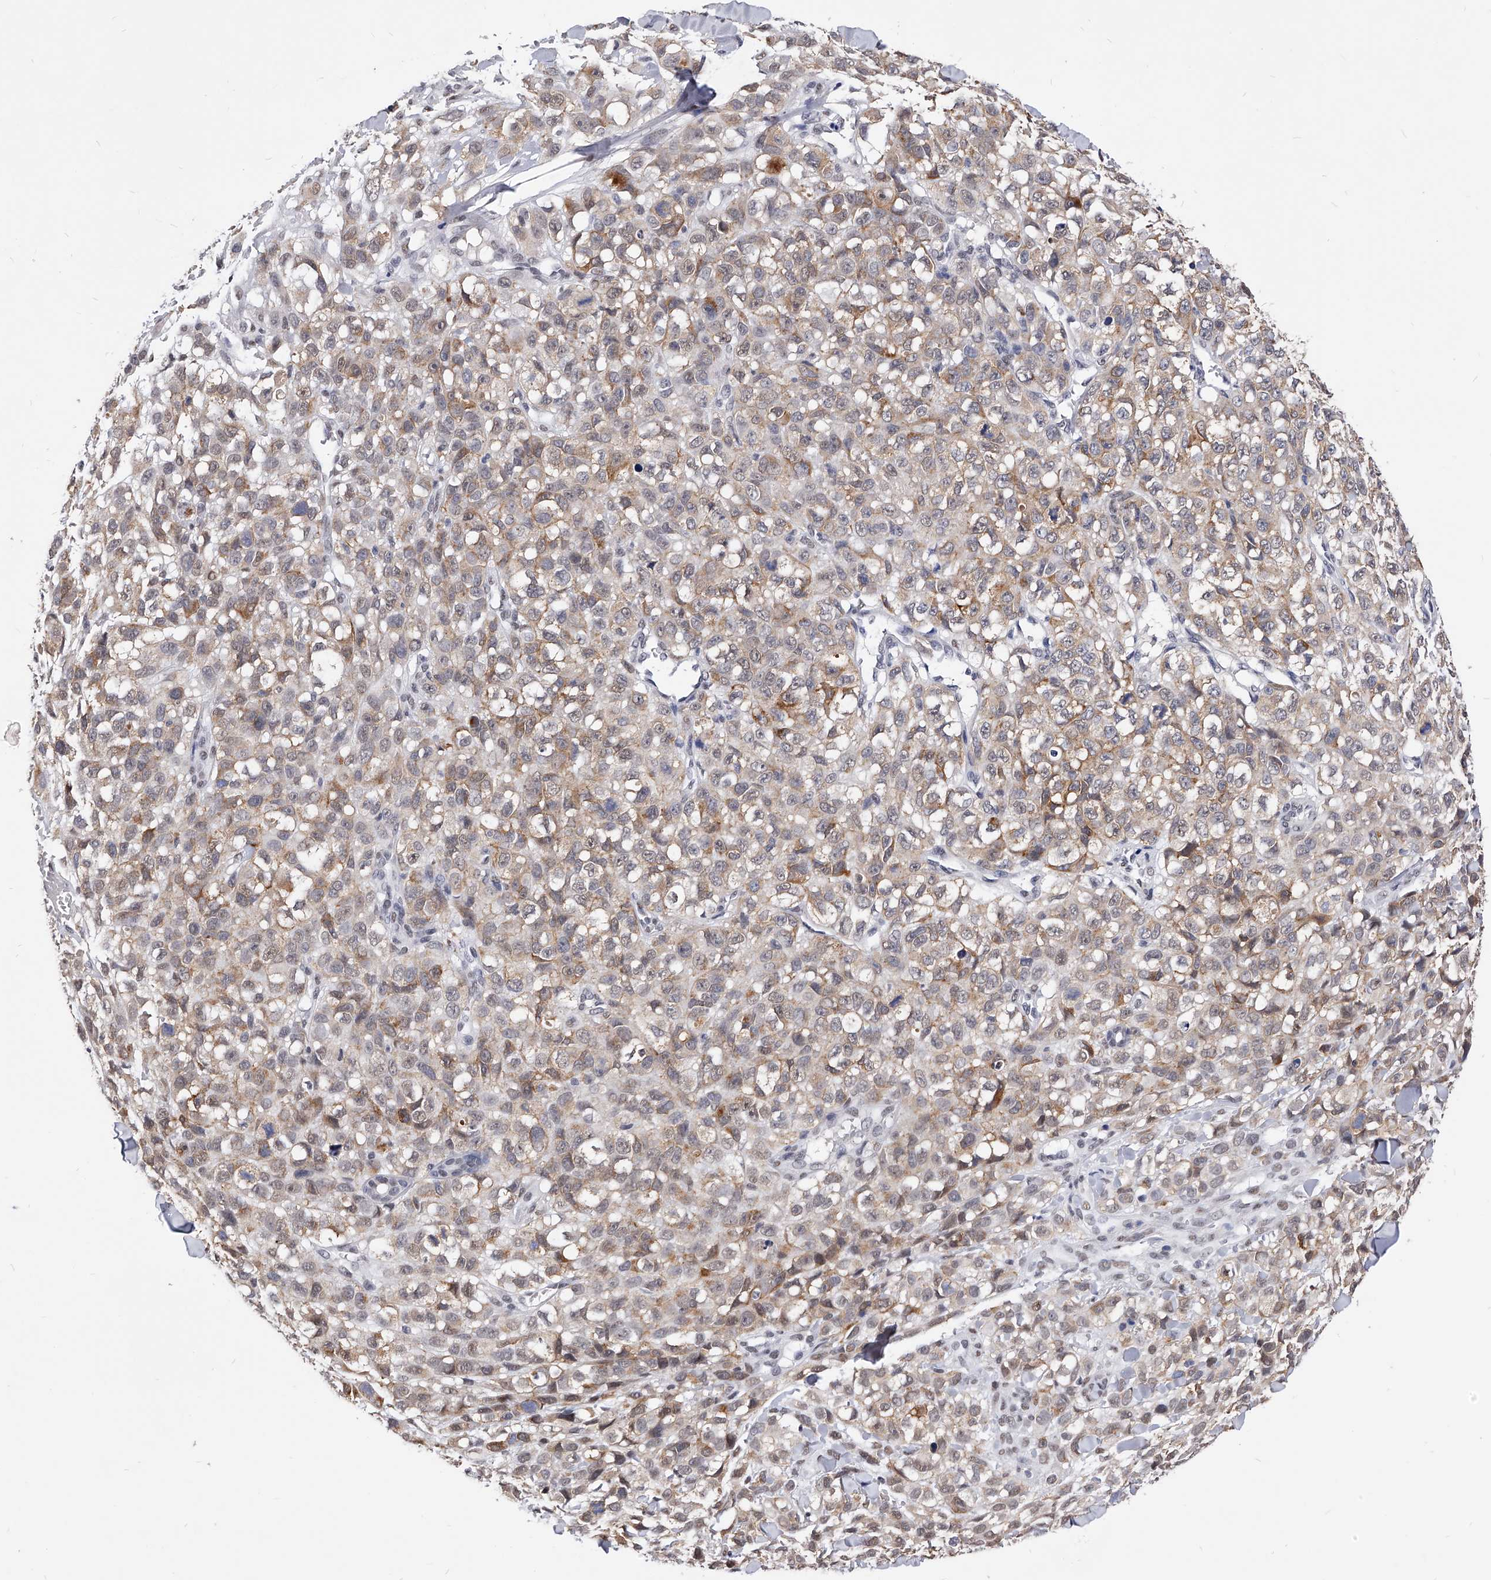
{"staining": {"intensity": "weak", "quantity": "25%-75%", "location": "cytoplasmic/membranous,nuclear"}, "tissue": "melanoma", "cell_type": "Tumor cells", "image_type": "cancer", "snomed": [{"axis": "morphology", "description": "Malignant melanoma, Metastatic site"}, {"axis": "topography", "description": "Skin"}], "caption": "IHC staining of malignant melanoma (metastatic site), which reveals low levels of weak cytoplasmic/membranous and nuclear expression in about 25%-75% of tumor cells indicating weak cytoplasmic/membranous and nuclear protein staining. The staining was performed using DAB (brown) for protein detection and nuclei were counterstained in hematoxylin (blue).", "gene": "ZNF529", "patient": {"sex": "female", "age": 72}}